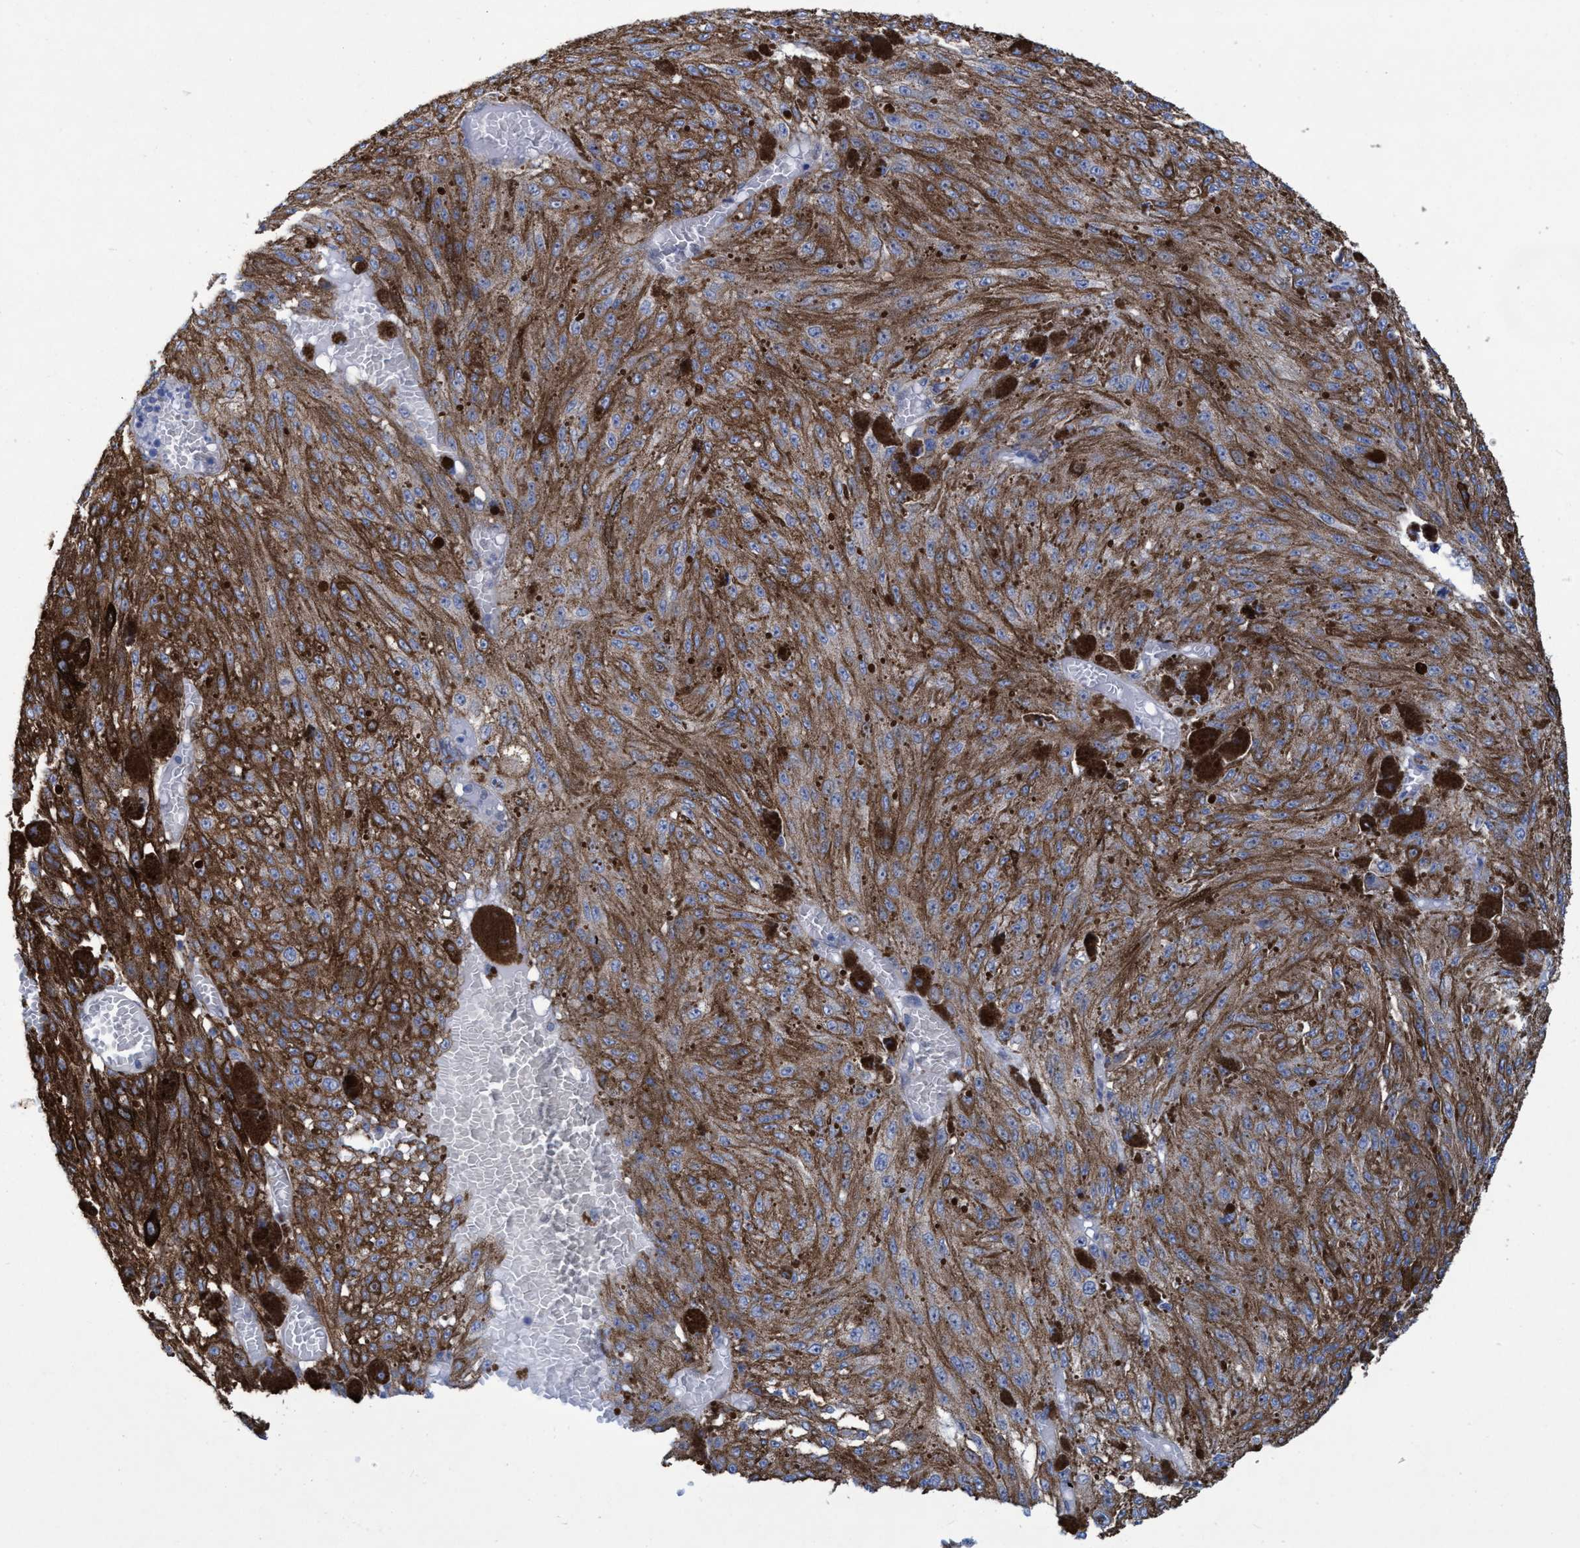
{"staining": {"intensity": "moderate", "quantity": ">75%", "location": "cytoplasmic/membranous"}, "tissue": "melanoma", "cell_type": "Tumor cells", "image_type": "cancer", "snomed": [{"axis": "morphology", "description": "Malignant melanoma, NOS"}, {"axis": "topography", "description": "Other"}], "caption": "The image demonstrates immunohistochemical staining of malignant melanoma. There is moderate cytoplasmic/membranous expression is present in approximately >75% of tumor cells.", "gene": "R3HCC1", "patient": {"sex": "male", "age": 79}}